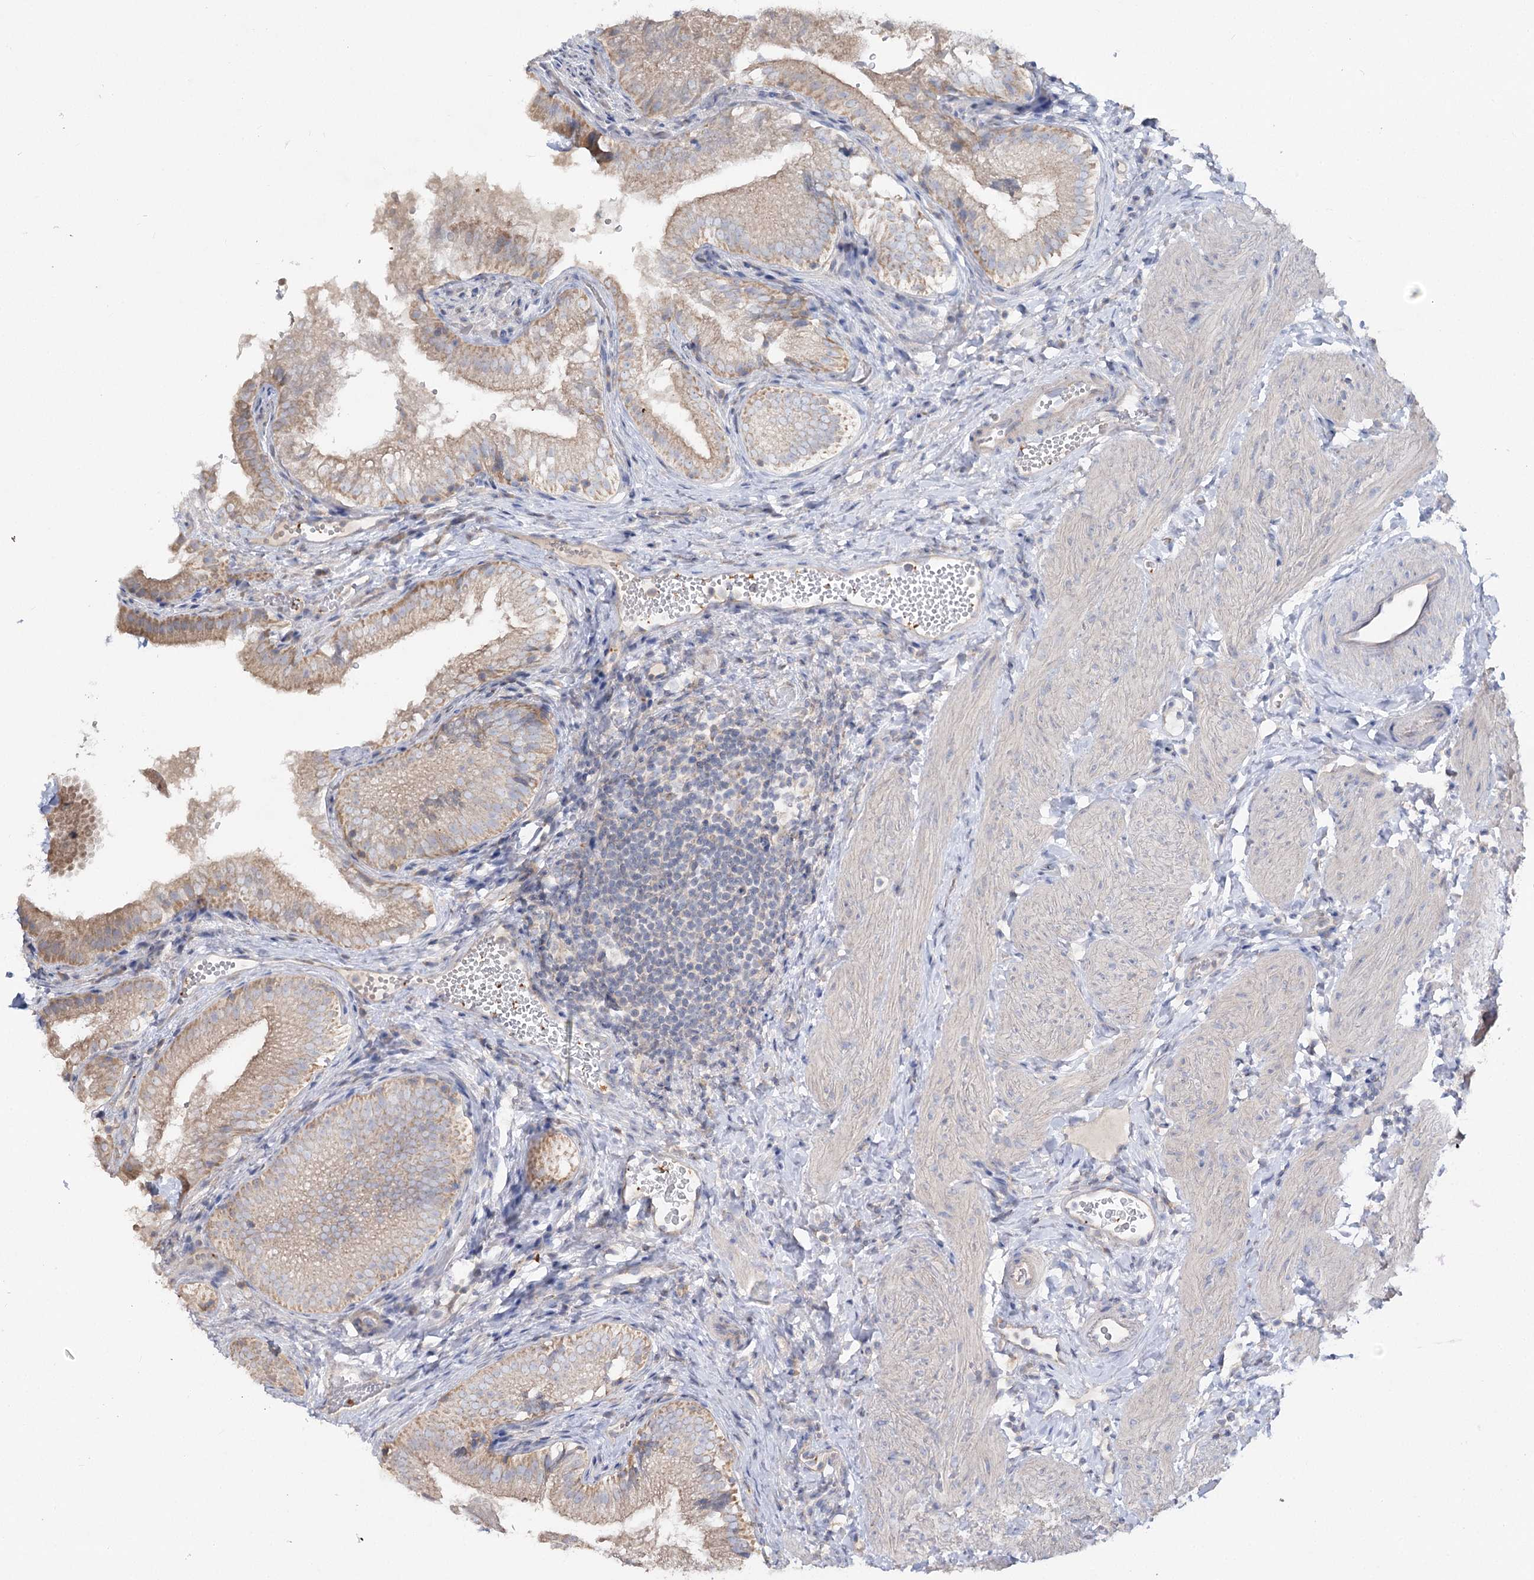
{"staining": {"intensity": "weak", "quantity": ">75%", "location": "cytoplasmic/membranous"}, "tissue": "gallbladder", "cell_type": "Glandular cells", "image_type": "normal", "snomed": [{"axis": "morphology", "description": "Normal tissue, NOS"}, {"axis": "topography", "description": "Gallbladder"}], "caption": "This is a histology image of IHC staining of unremarkable gallbladder, which shows weak positivity in the cytoplasmic/membranous of glandular cells.", "gene": "TMEM187", "patient": {"sex": "female", "age": 30}}